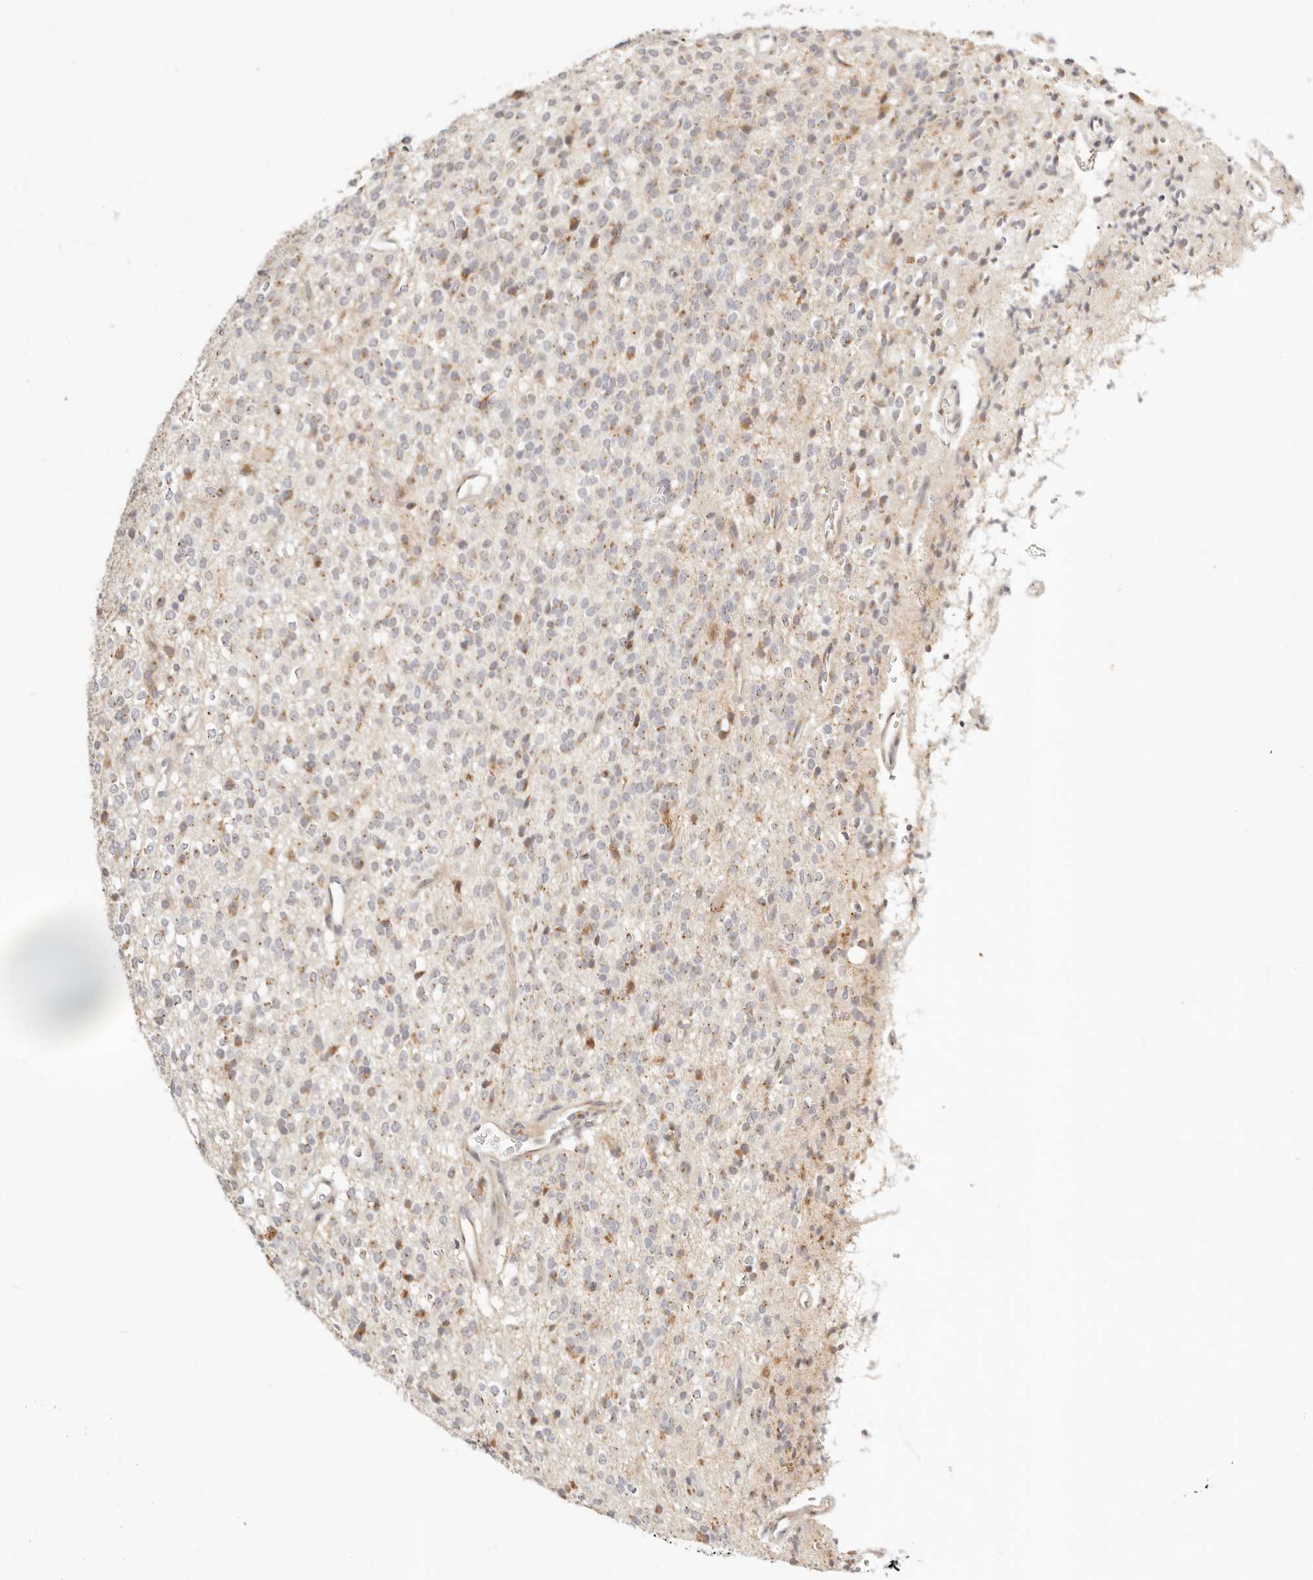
{"staining": {"intensity": "weak", "quantity": "25%-75%", "location": "cytoplasmic/membranous"}, "tissue": "glioma", "cell_type": "Tumor cells", "image_type": "cancer", "snomed": [{"axis": "morphology", "description": "Glioma, malignant, High grade"}, {"axis": "topography", "description": "Brain"}], "caption": "Glioma stained with a protein marker reveals weak staining in tumor cells.", "gene": "FAM20B", "patient": {"sex": "male", "age": 34}}